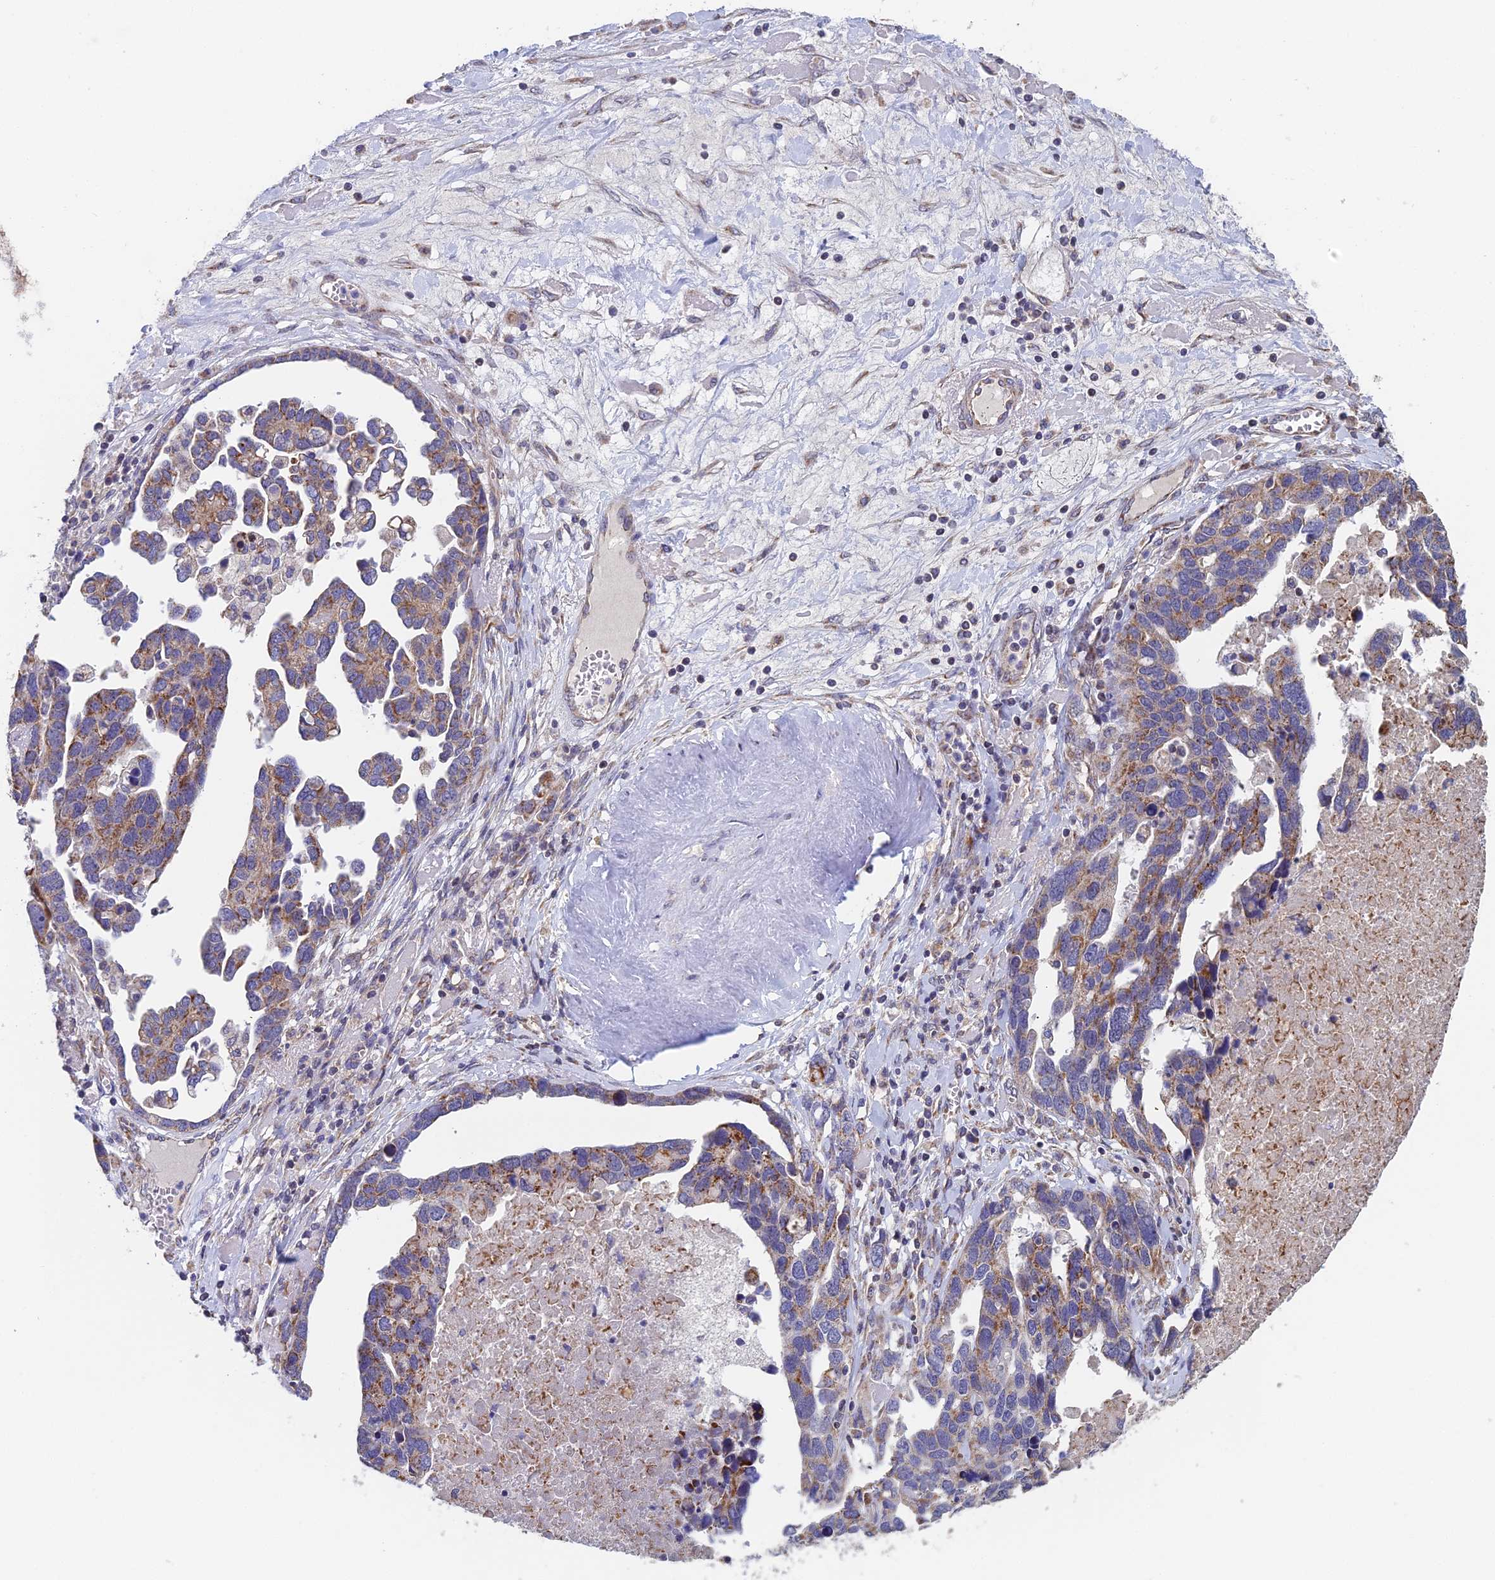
{"staining": {"intensity": "moderate", "quantity": "25%-75%", "location": "cytoplasmic/membranous"}, "tissue": "ovarian cancer", "cell_type": "Tumor cells", "image_type": "cancer", "snomed": [{"axis": "morphology", "description": "Cystadenocarcinoma, serous, NOS"}, {"axis": "topography", "description": "Ovary"}], "caption": "Protein expression analysis of ovarian cancer demonstrates moderate cytoplasmic/membranous expression in approximately 25%-75% of tumor cells. Using DAB (brown) and hematoxylin (blue) stains, captured at high magnification using brightfield microscopy.", "gene": "ECSIT", "patient": {"sex": "female", "age": 54}}